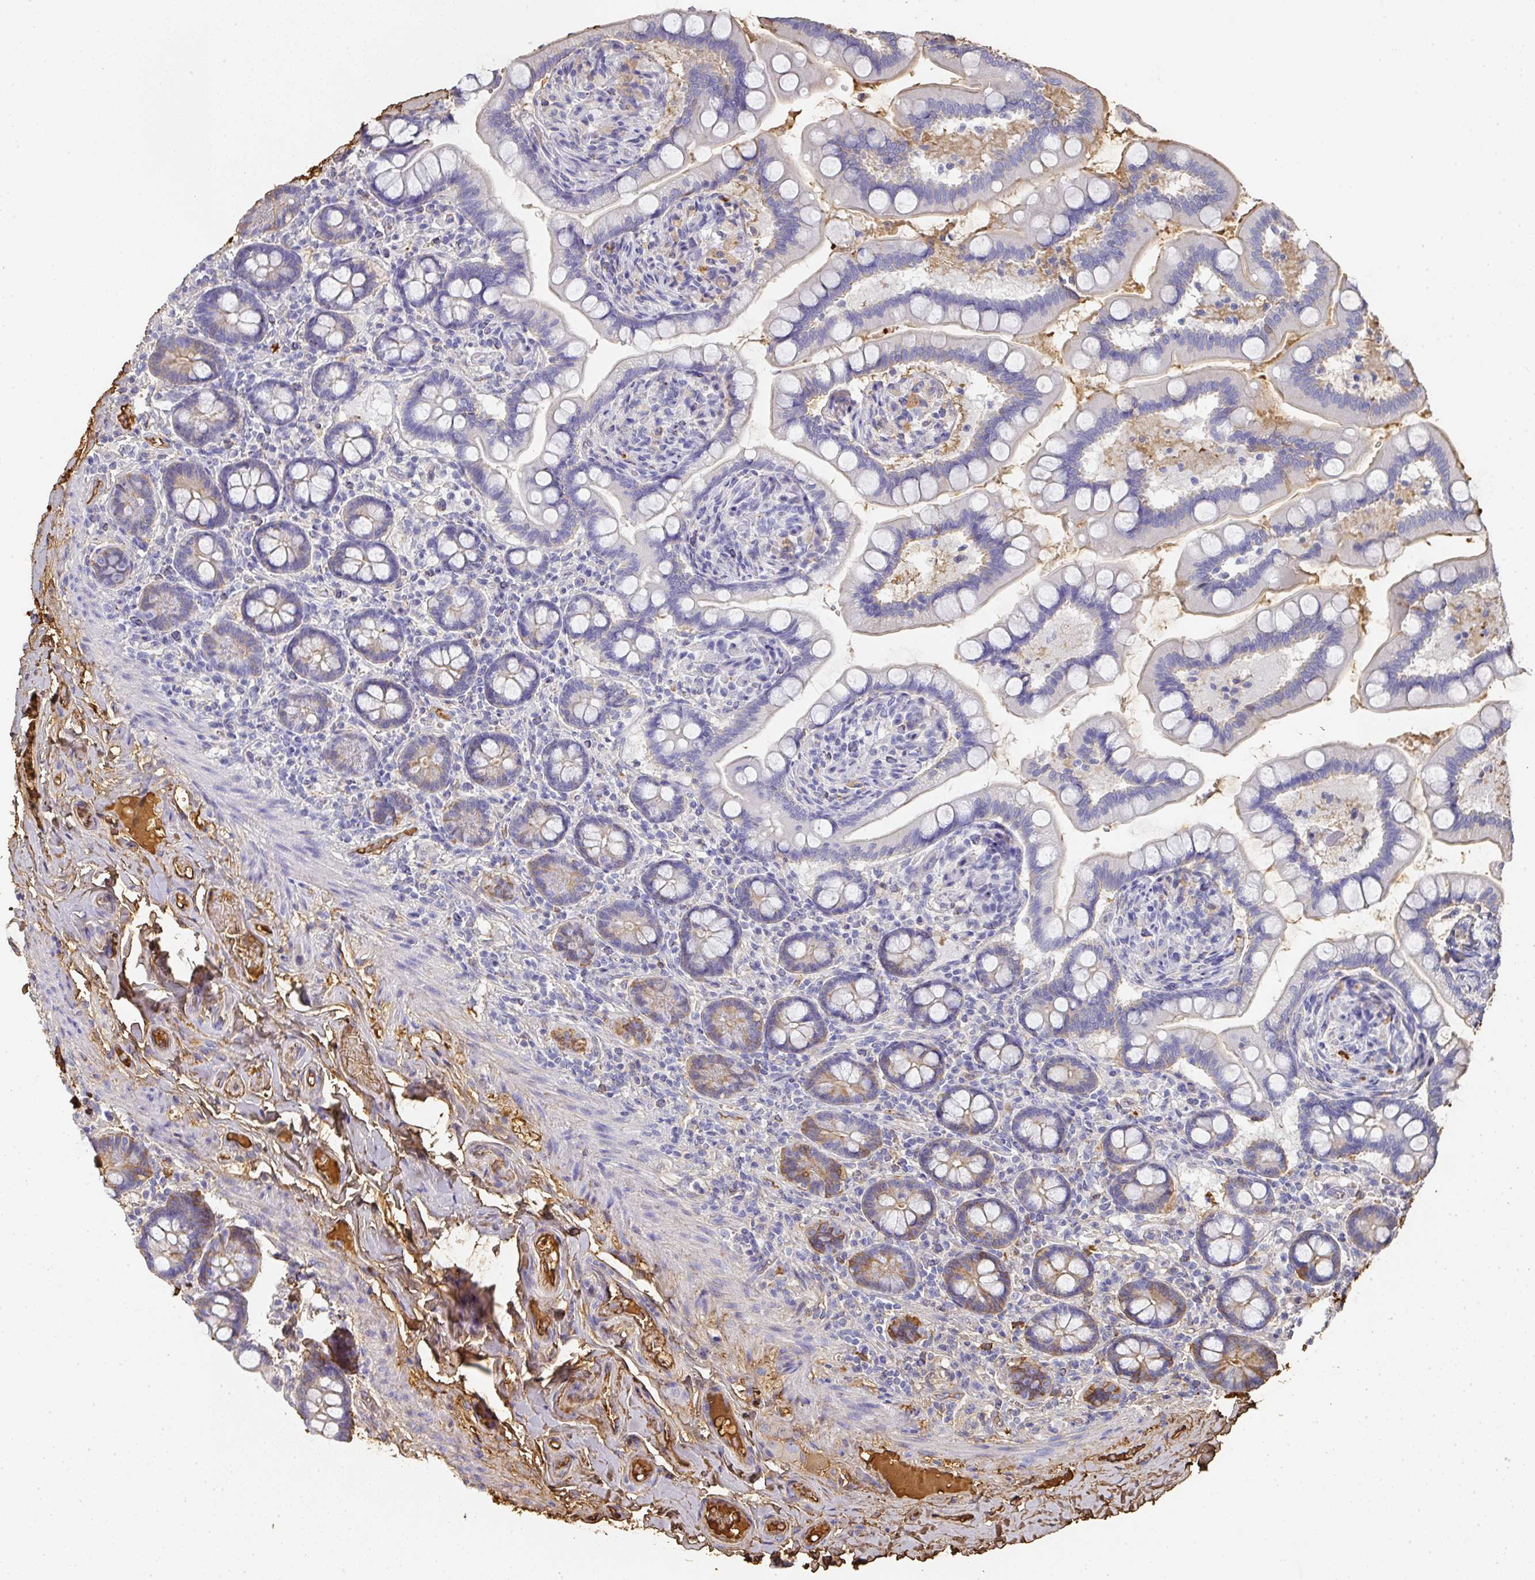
{"staining": {"intensity": "strong", "quantity": "<25%", "location": "cytoplasmic/membranous"}, "tissue": "small intestine", "cell_type": "Glandular cells", "image_type": "normal", "snomed": [{"axis": "morphology", "description": "Normal tissue, NOS"}, {"axis": "topography", "description": "Small intestine"}], "caption": "Benign small intestine demonstrates strong cytoplasmic/membranous staining in about <25% of glandular cells, visualized by immunohistochemistry. The protein of interest is shown in brown color, while the nuclei are stained blue.", "gene": "ALB", "patient": {"sex": "female", "age": 64}}